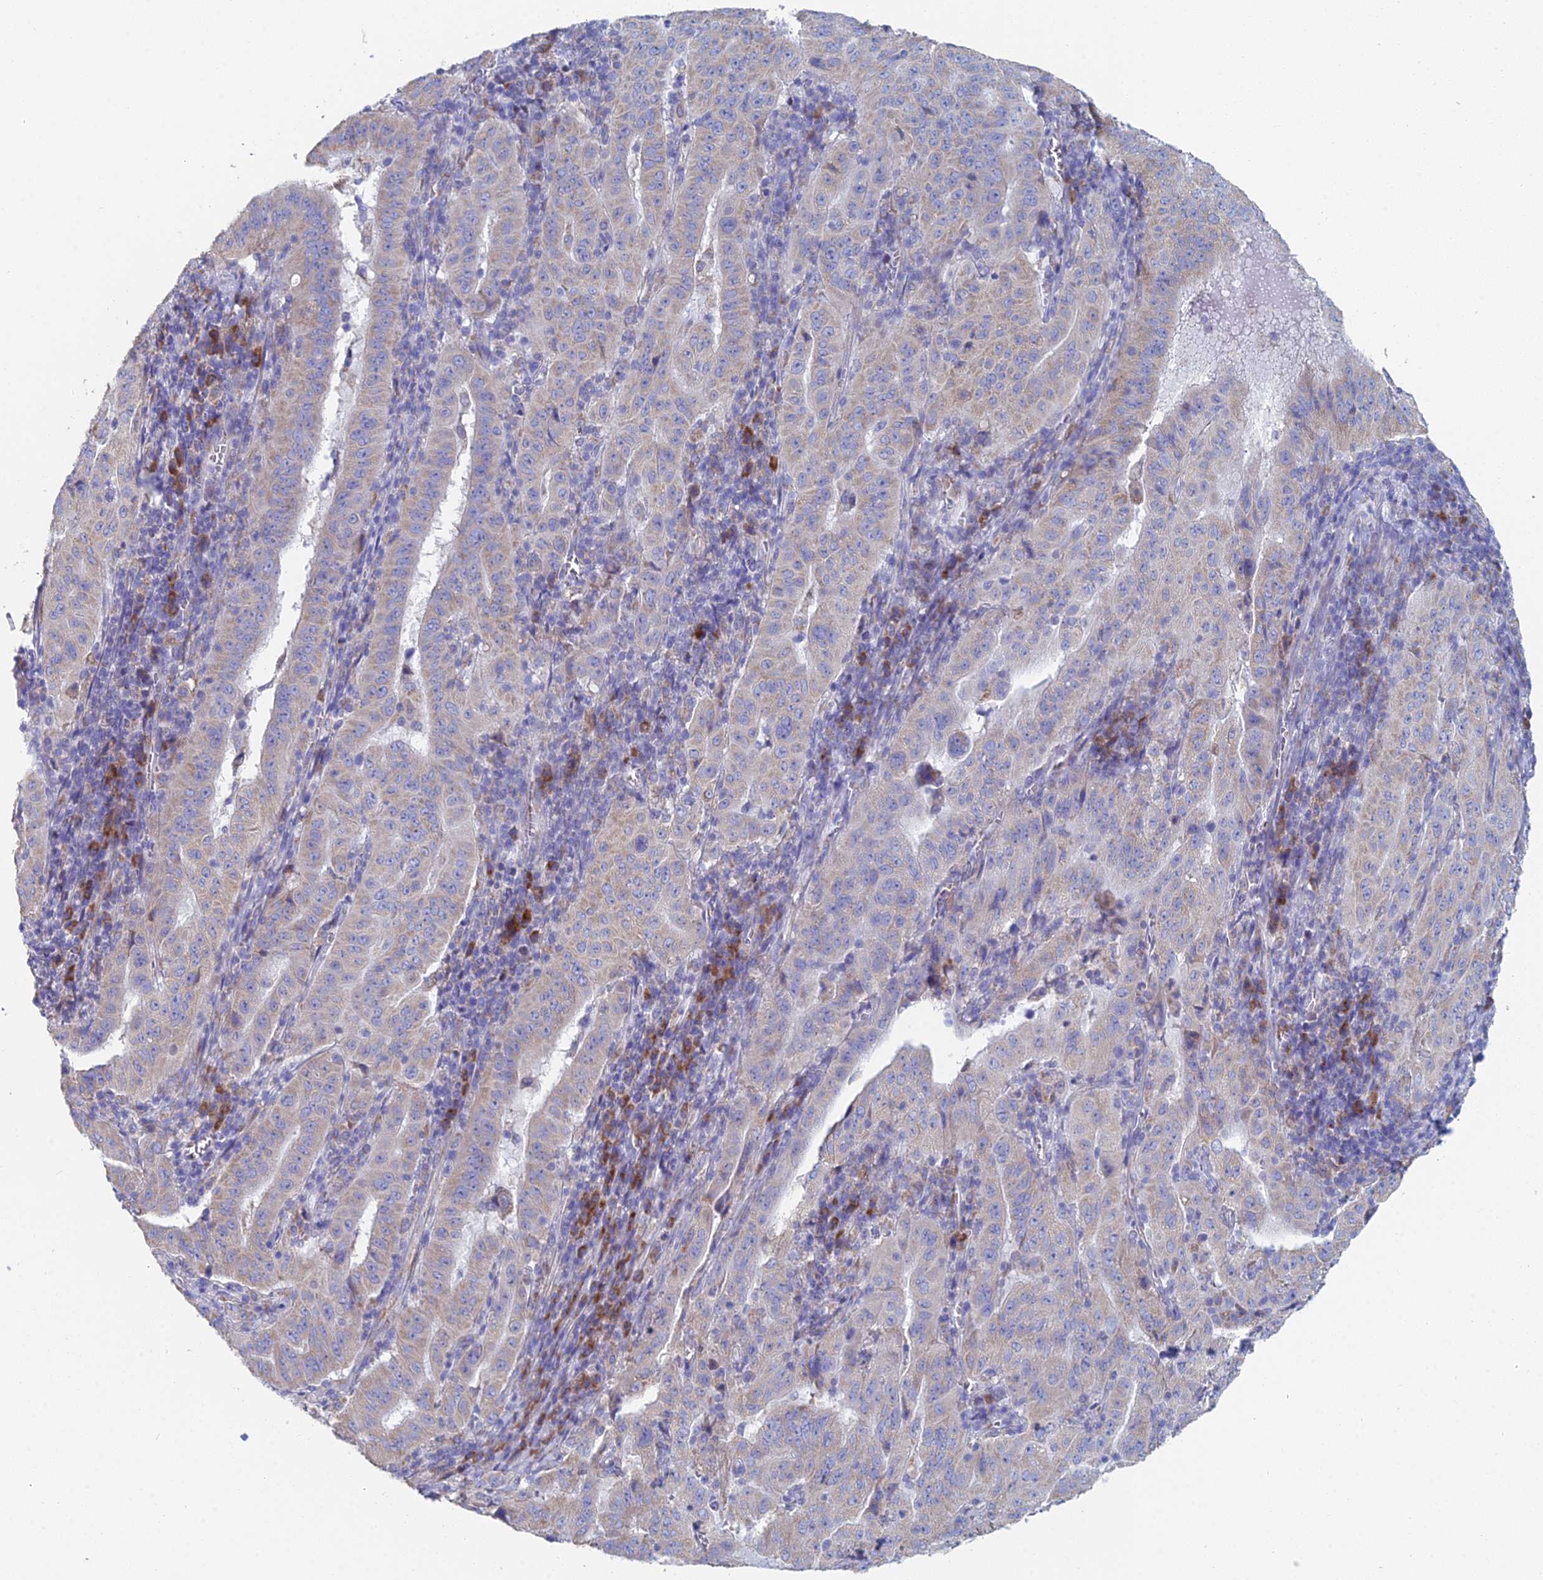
{"staining": {"intensity": "weak", "quantity": "<25%", "location": "cytoplasmic/membranous"}, "tissue": "pancreatic cancer", "cell_type": "Tumor cells", "image_type": "cancer", "snomed": [{"axis": "morphology", "description": "Adenocarcinoma, NOS"}, {"axis": "topography", "description": "Pancreas"}], "caption": "This is an immunohistochemistry (IHC) photomicrograph of human pancreatic adenocarcinoma. There is no positivity in tumor cells.", "gene": "CRACR2B", "patient": {"sex": "male", "age": 63}}